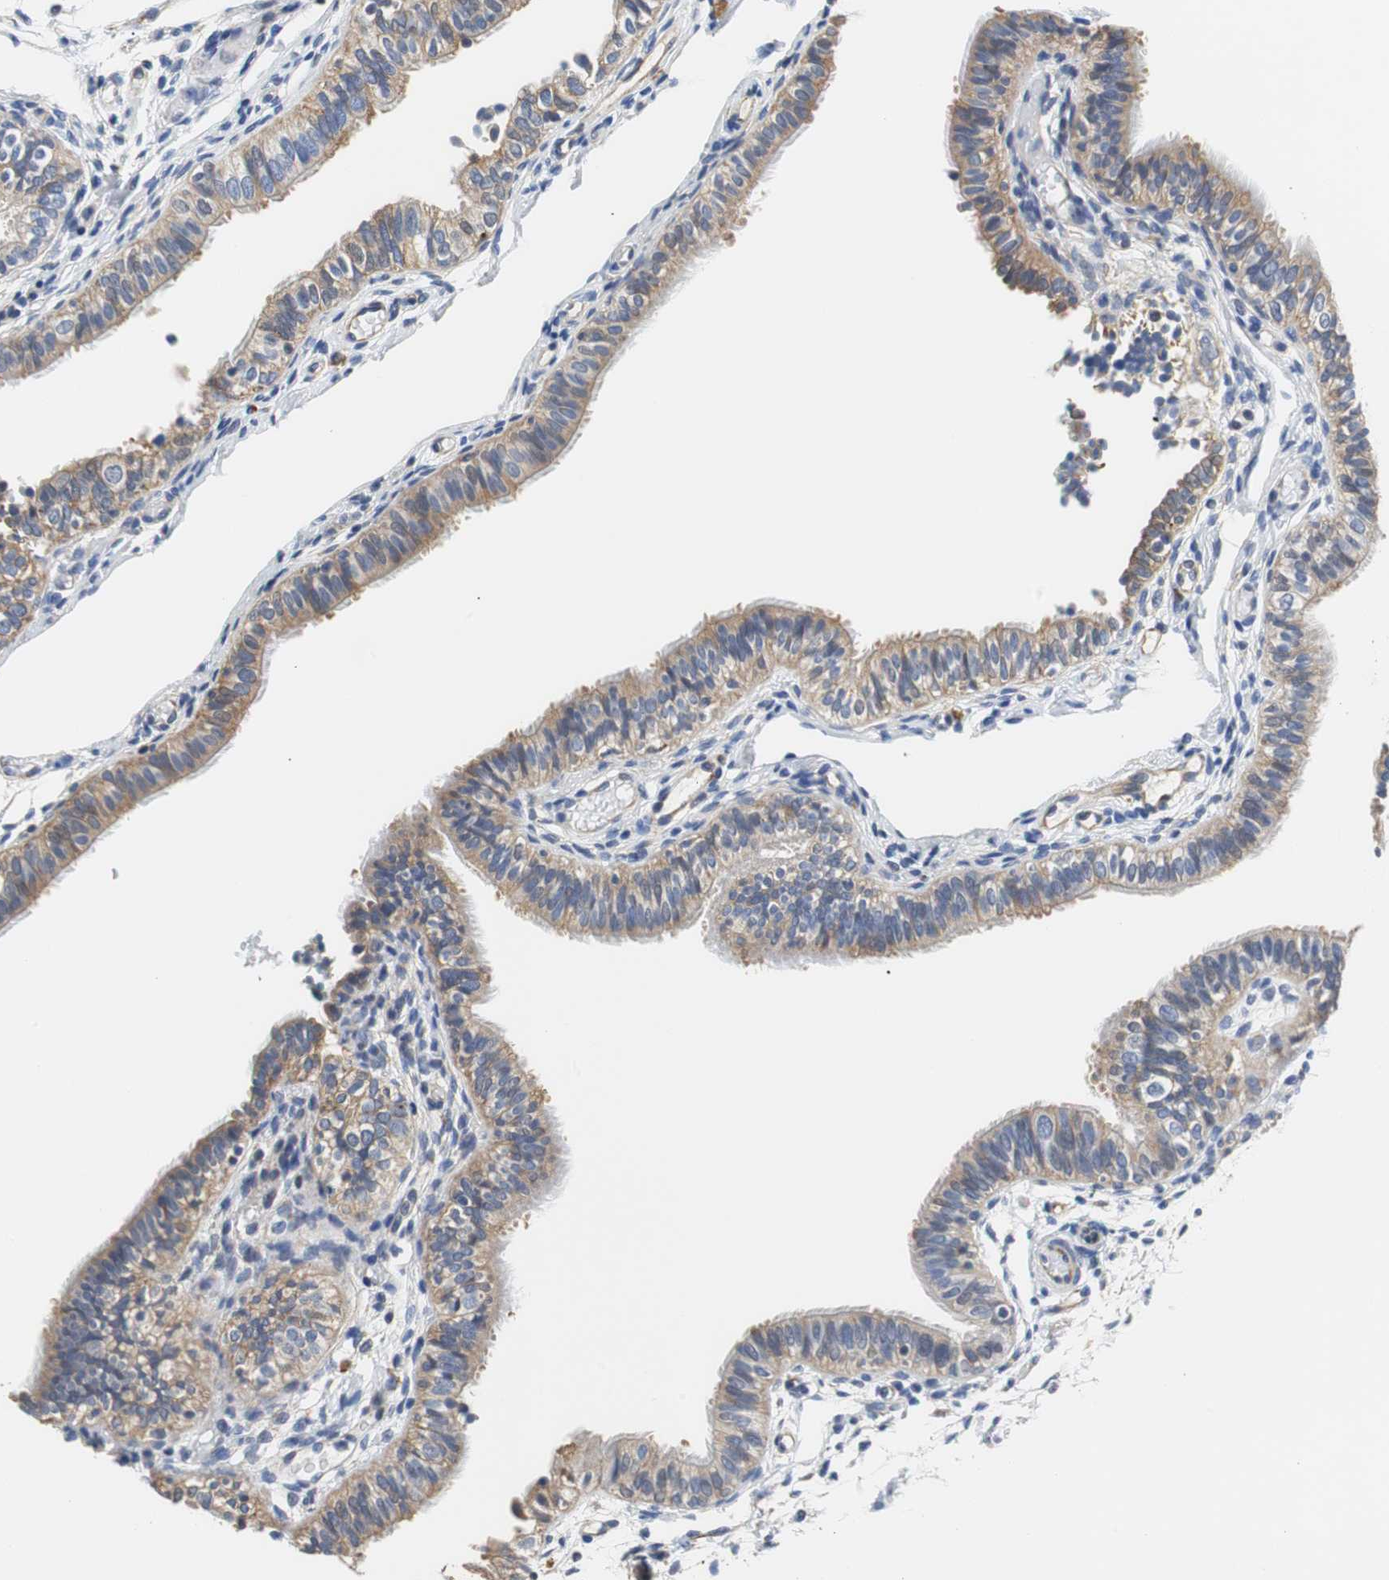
{"staining": {"intensity": "moderate", "quantity": ">75%", "location": "cytoplasmic/membranous"}, "tissue": "fallopian tube", "cell_type": "Glandular cells", "image_type": "normal", "snomed": [{"axis": "morphology", "description": "Normal tissue, NOS"}, {"axis": "morphology", "description": "Dermoid, NOS"}, {"axis": "topography", "description": "Fallopian tube"}], "caption": "Immunohistochemical staining of unremarkable human fallopian tube displays moderate cytoplasmic/membranous protein expression in about >75% of glandular cells.", "gene": "PCK1", "patient": {"sex": "female", "age": 33}}